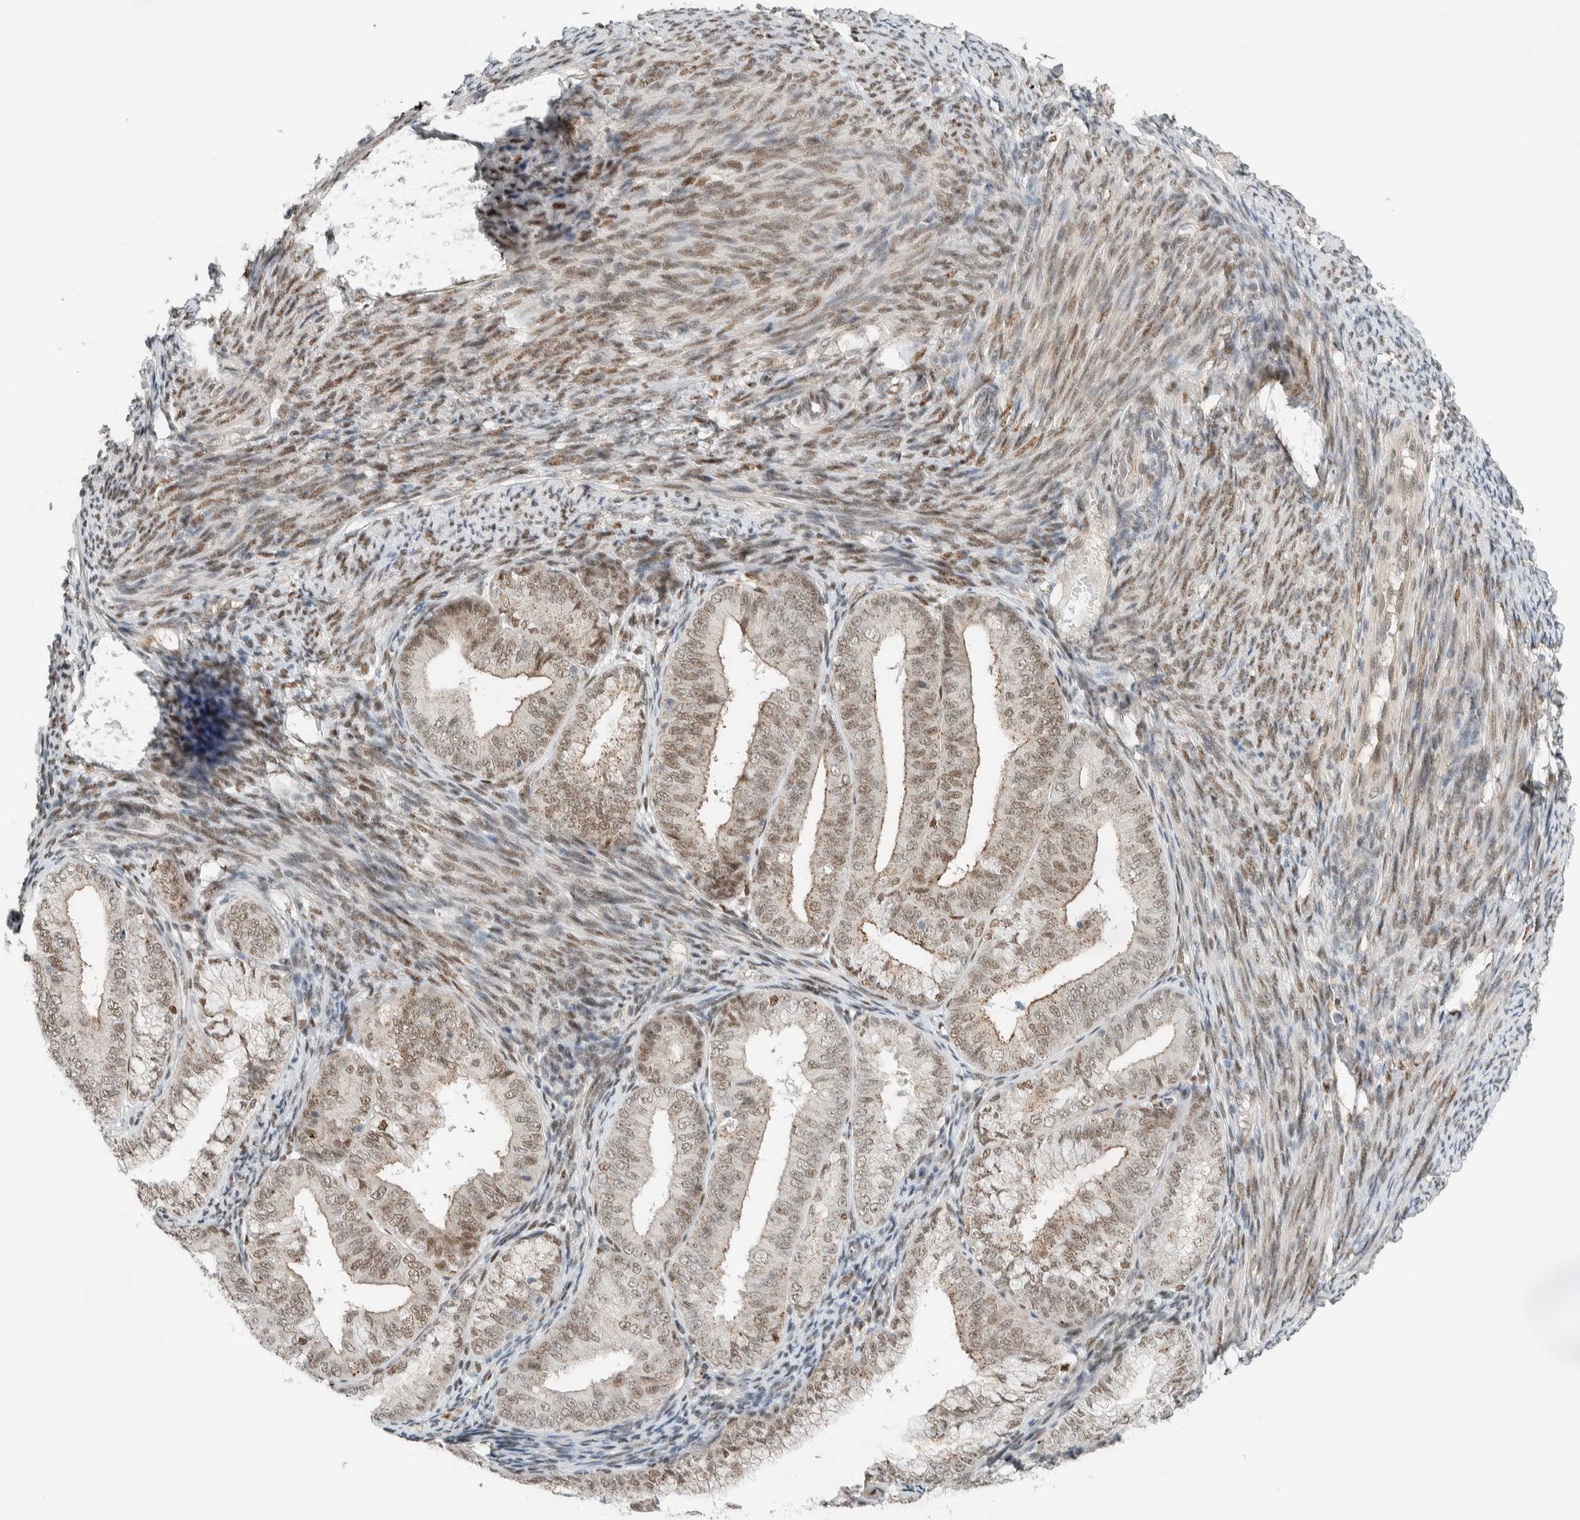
{"staining": {"intensity": "weak", "quantity": ">75%", "location": "cytoplasmic/membranous,nuclear"}, "tissue": "endometrial cancer", "cell_type": "Tumor cells", "image_type": "cancer", "snomed": [{"axis": "morphology", "description": "Adenocarcinoma, NOS"}, {"axis": "topography", "description": "Endometrium"}], "caption": "DAB immunohistochemical staining of human endometrial adenocarcinoma displays weak cytoplasmic/membranous and nuclear protein positivity in about >75% of tumor cells.", "gene": "TFE3", "patient": {"sex": "female", "age": 63}}